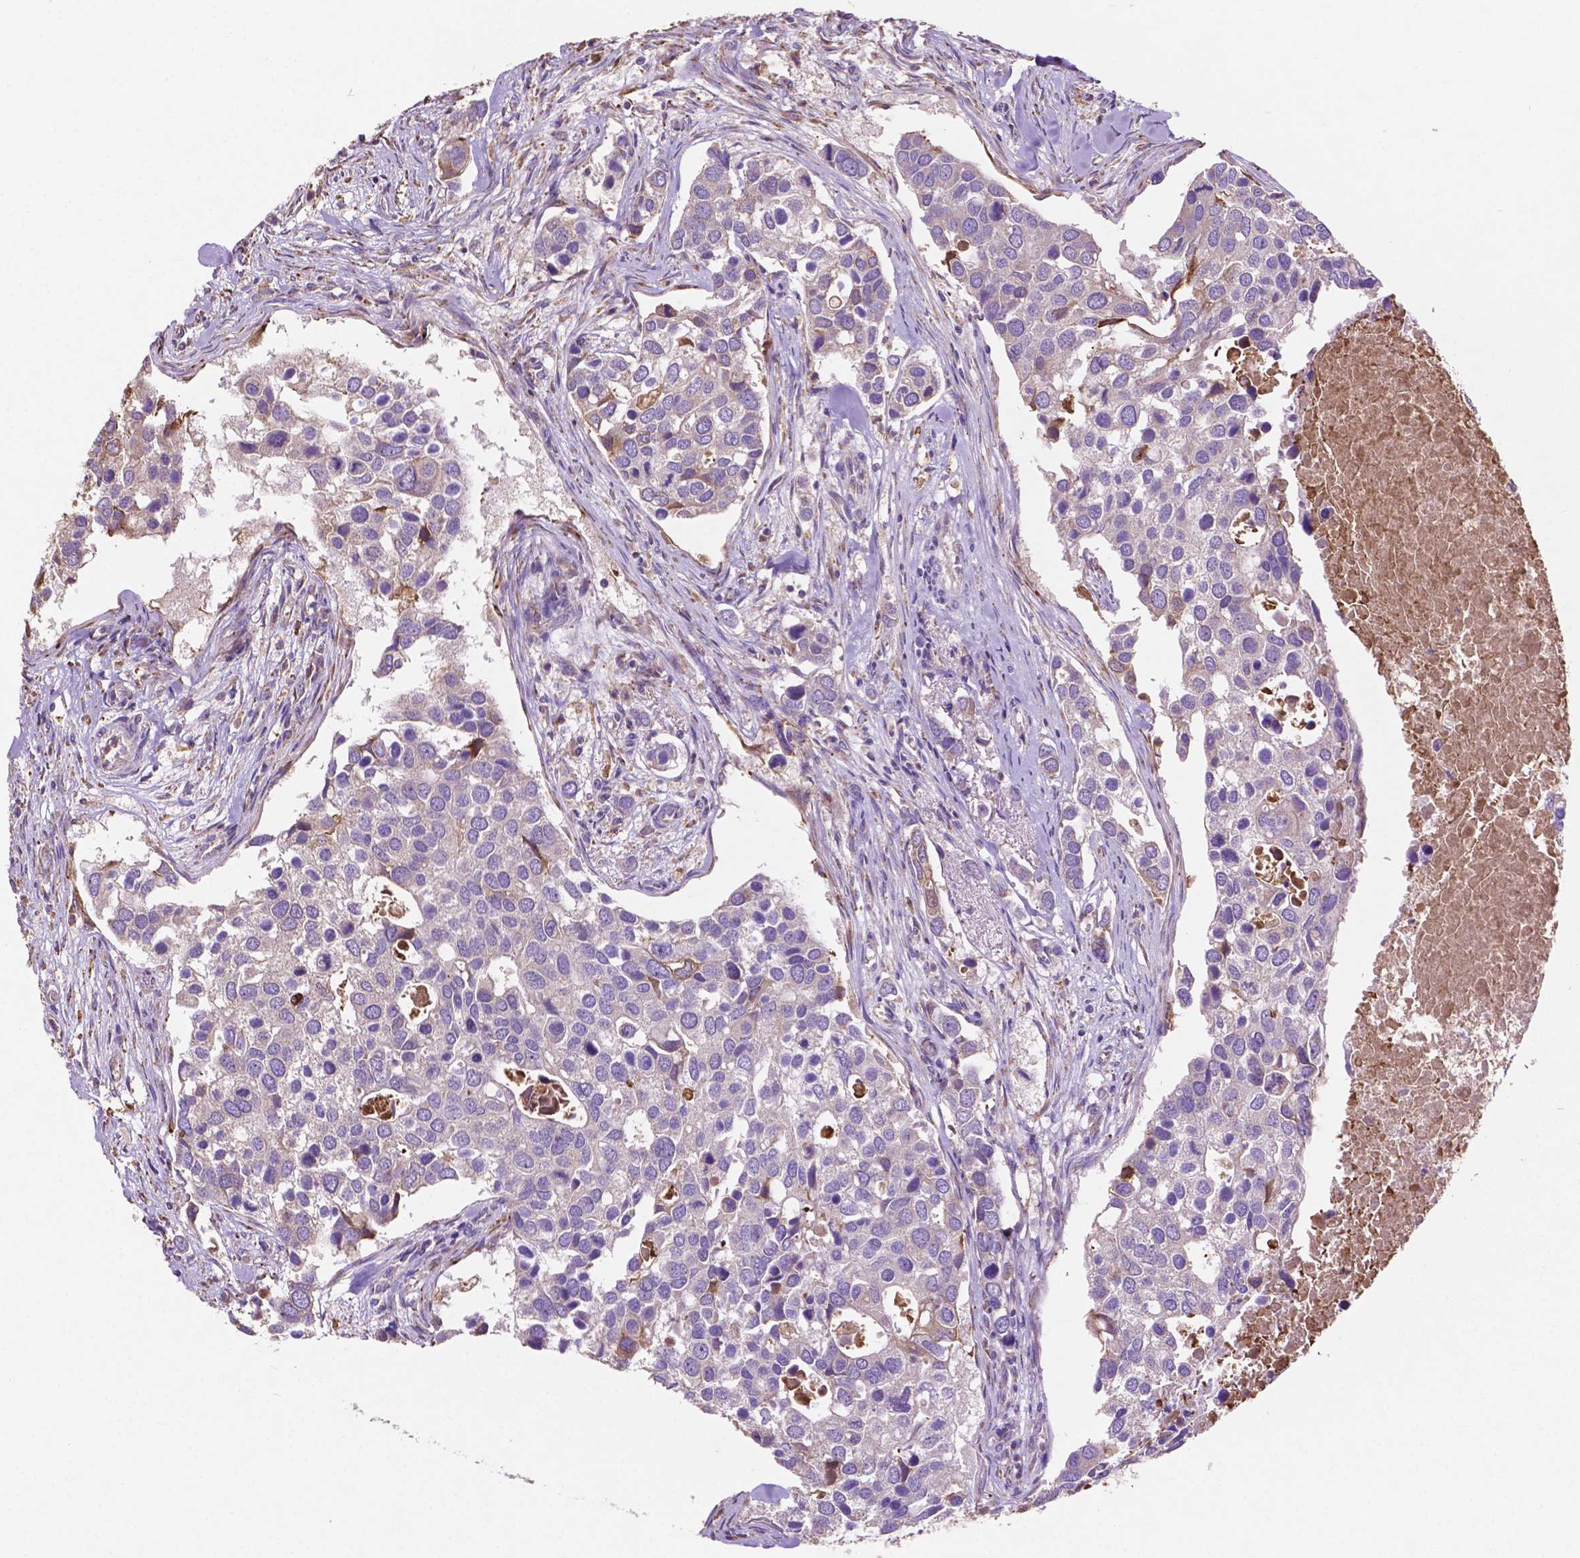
{"staining": {"intensity": "negative", "quantity": "none", "location": "none"}, "tissue": "breast cancer", "cell_type": "Tumor cells", "image_type": "cancer", "snomed": [{"axis": "morphology", "description": "Duct carcinoma"}, {"axis": "topography", "description": "Breast"}], "caption": "Breast cancer (invasive ductal carcinoma) stained for a protein using immunohistochemistry (IHC) reveals no positivity tumor cells.", "gene": "MBTPS1", "patient": {"sex": "female", "age": 83}}